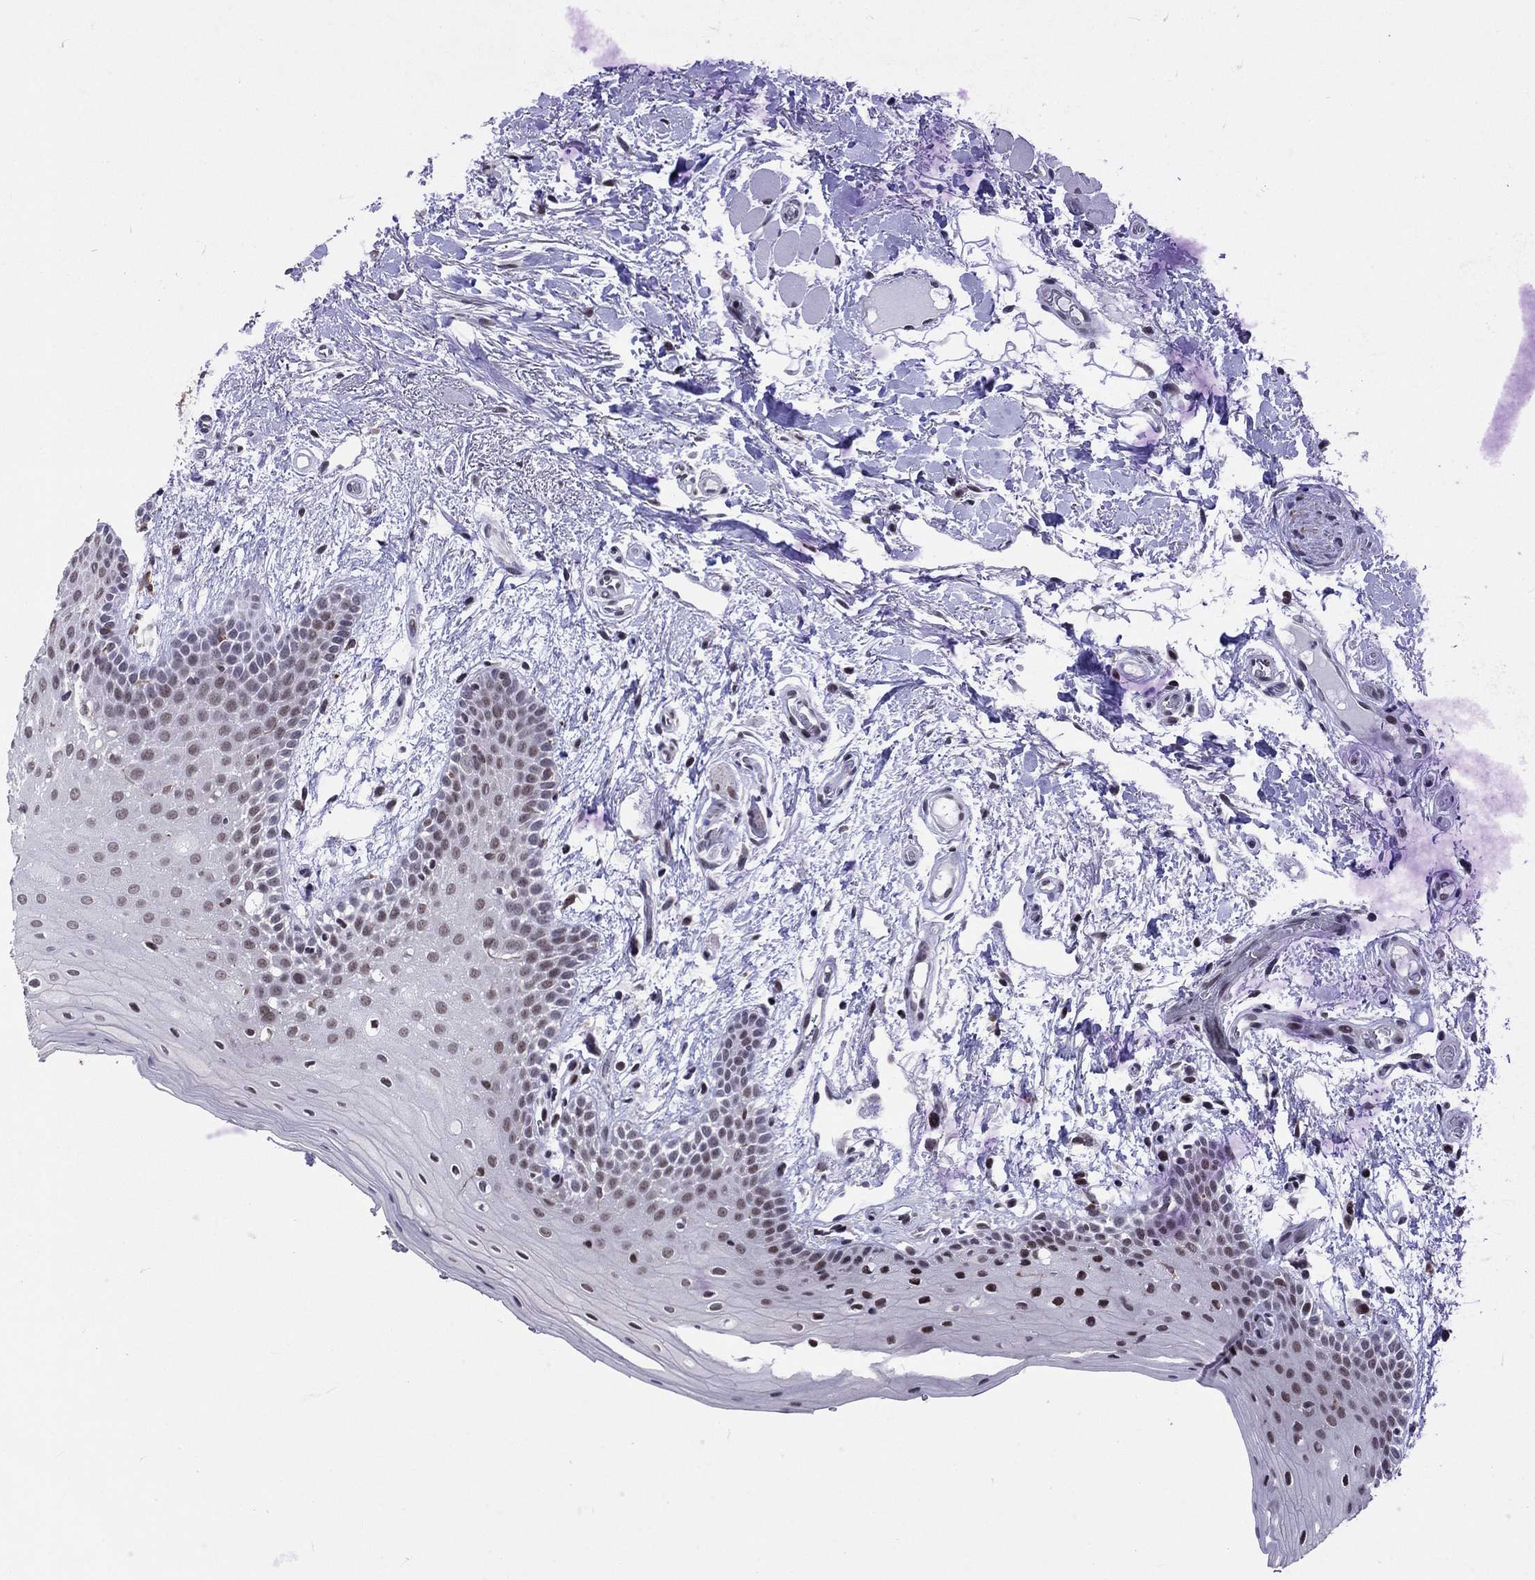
{"staining": {"intensity": "moderate", "quantity": "<25%", "location": "nuclear"}, "tissue": "oral mucosa", "cell_type": "Squamous epithelial cells", "image_type": "normal", "snomed": [{"axis": "morphology", "description": "Normal tissue, NOS"}, {"axis": "topography", "description": "Oral tissue"}, {"axis": "topography", "description": "Tounge, NOS"}], "caption": "Immunohistochemical staining of normal human oral mucosa displays moderate nuclear protein staining in approximately <25% of squamous epithelial cells. The protein is shown in brown color, while the nuclei are stained blue.", "gene": "HCFC1", "patient": {"sex": "female", "age": 86}}